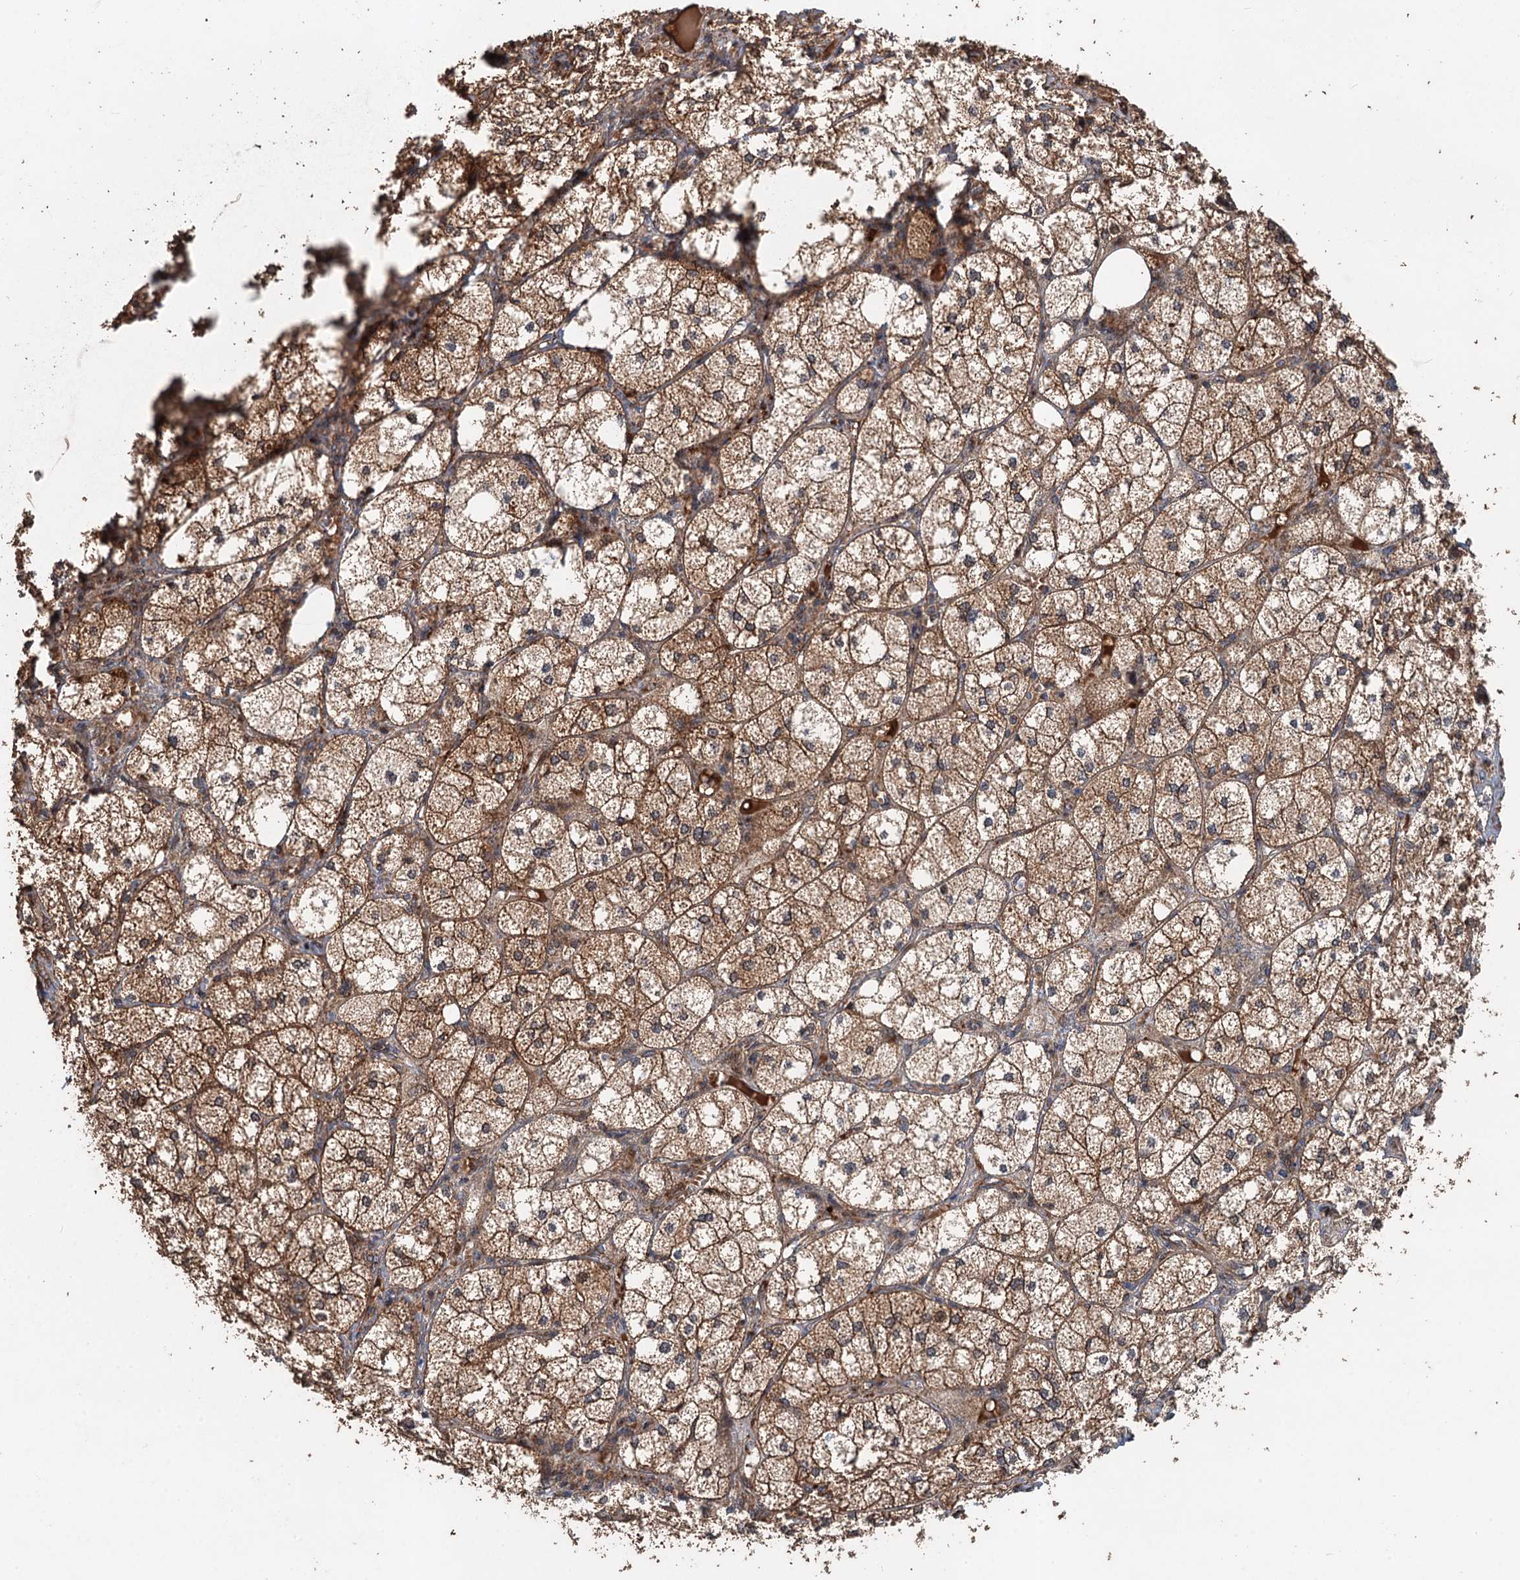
{"staining": {"intensity": "strong", "quantity": ">75%", "location": "cytoplasmic/membranous"}, "tissue": "adrenal gland", "cell_type": "Glandular cells", "image_type": "normal", "snomed": [{"axis": "morphology", "description": "Normal tissue, NOS"}, {"axis": "topography", "description": "Adrenal gland"}], "caption": "The immunohistochemical stain shows strong cytoplasmic/membranous expression in glandular cells of normal adrenal gland. (DAB (3,3'-diaminobenzidine) IHC, brown staining for protein, blue staining for nuclei).", "gene": "DEXI", "patient": {"sex": "female", "age": 61}}